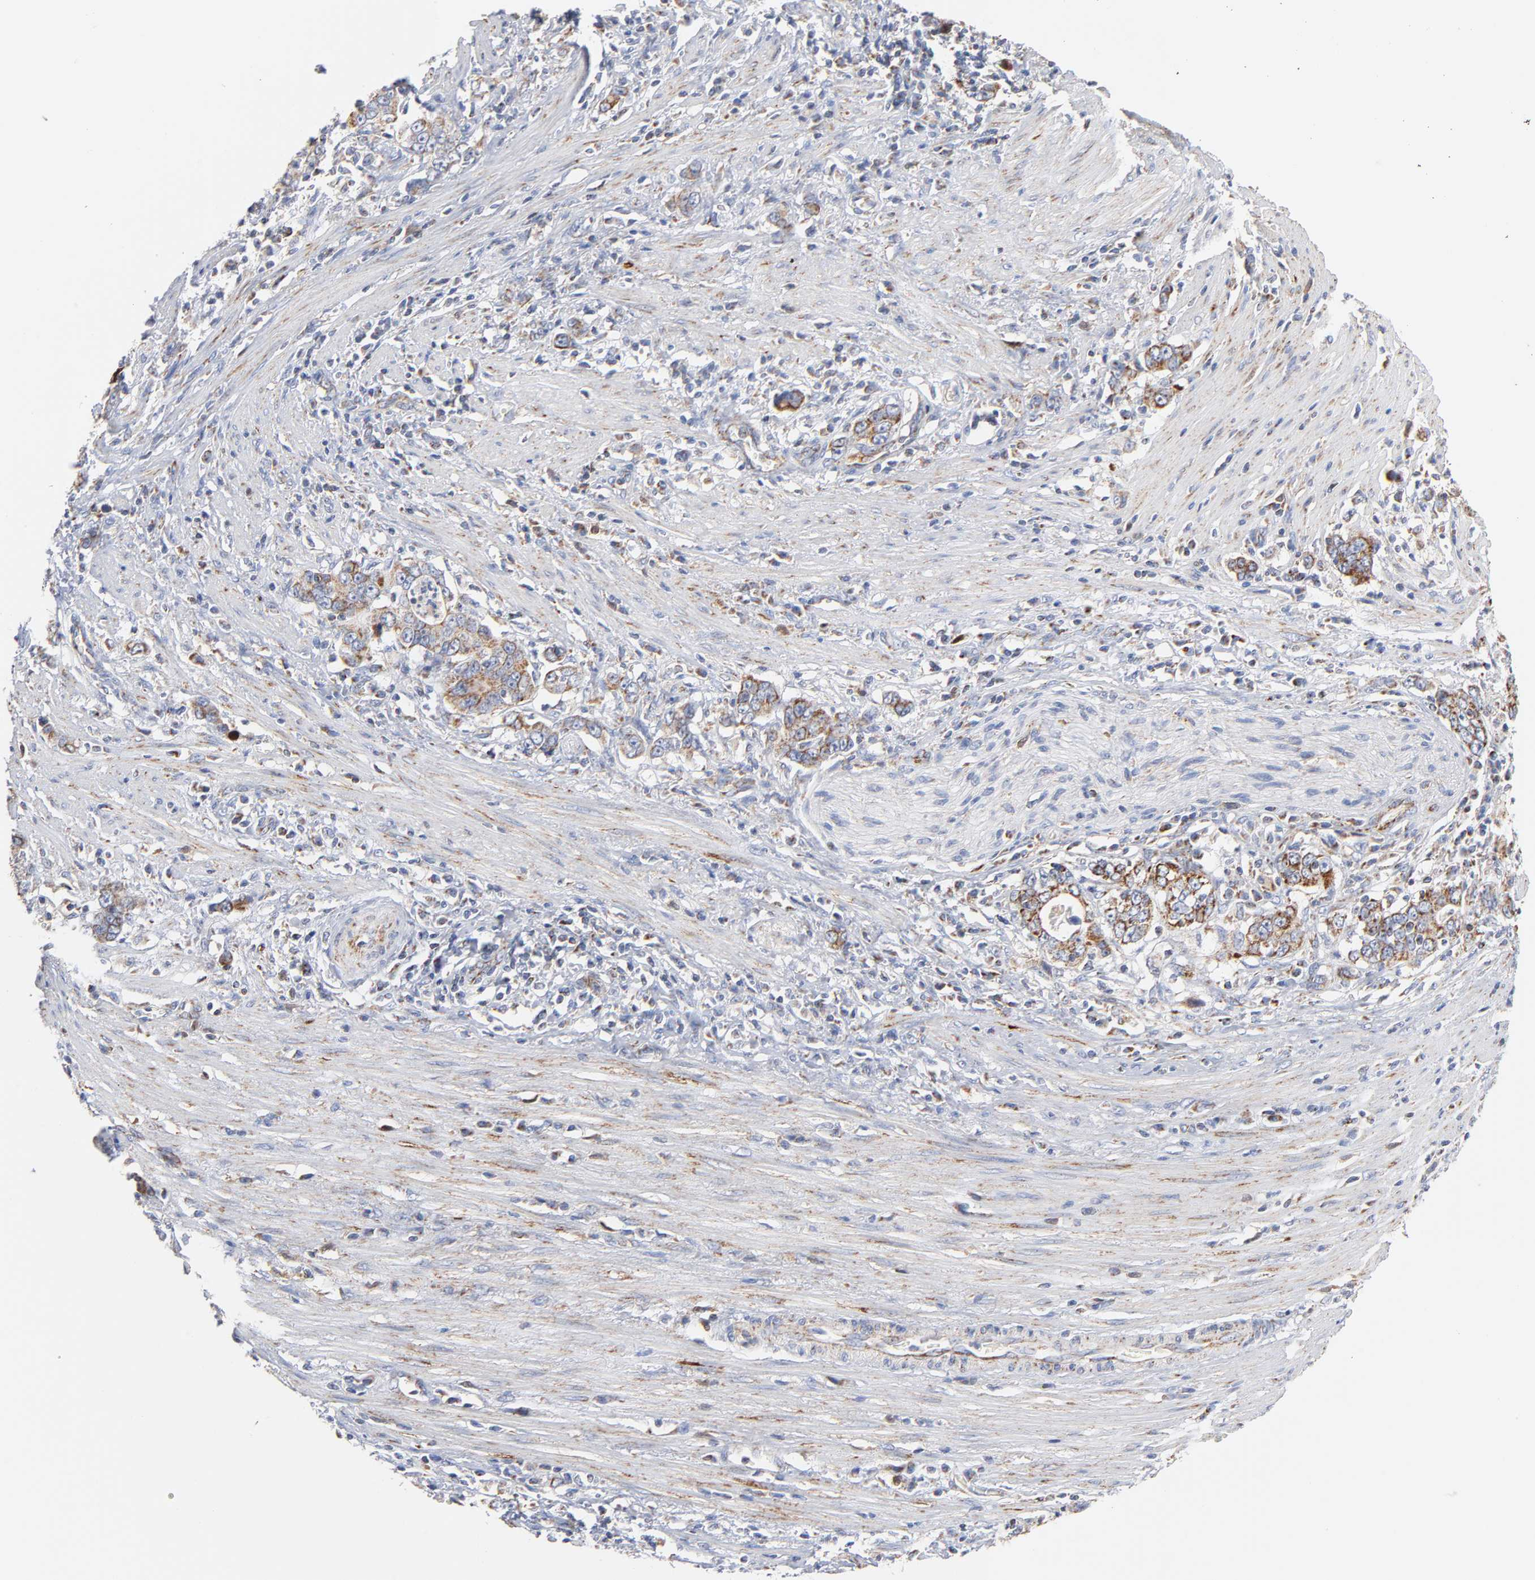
{"staining": {"intensity": "moderate", "quantity": ">75%", "location": "cytoplasmic/membranous"}, "tissue": "stomach cancer", "cell_type": "Tumor cells", "image_type": "cancer", "snomed": [{"axis": "morphology", "description": "Adenocarcinoma, NOS"}, {"axis": "topography", "description": "Stomach, lower"}], "caption": "Tumor cells reveal medium levels of moderate cytoplasmic/membranous positivity in approximately >75% of cells in human stomach cancer (adenocarcinoma). Nuclei are stained in blue.", "gene": "DIABLO", "patient": {"sex": "female", "age": 72}}